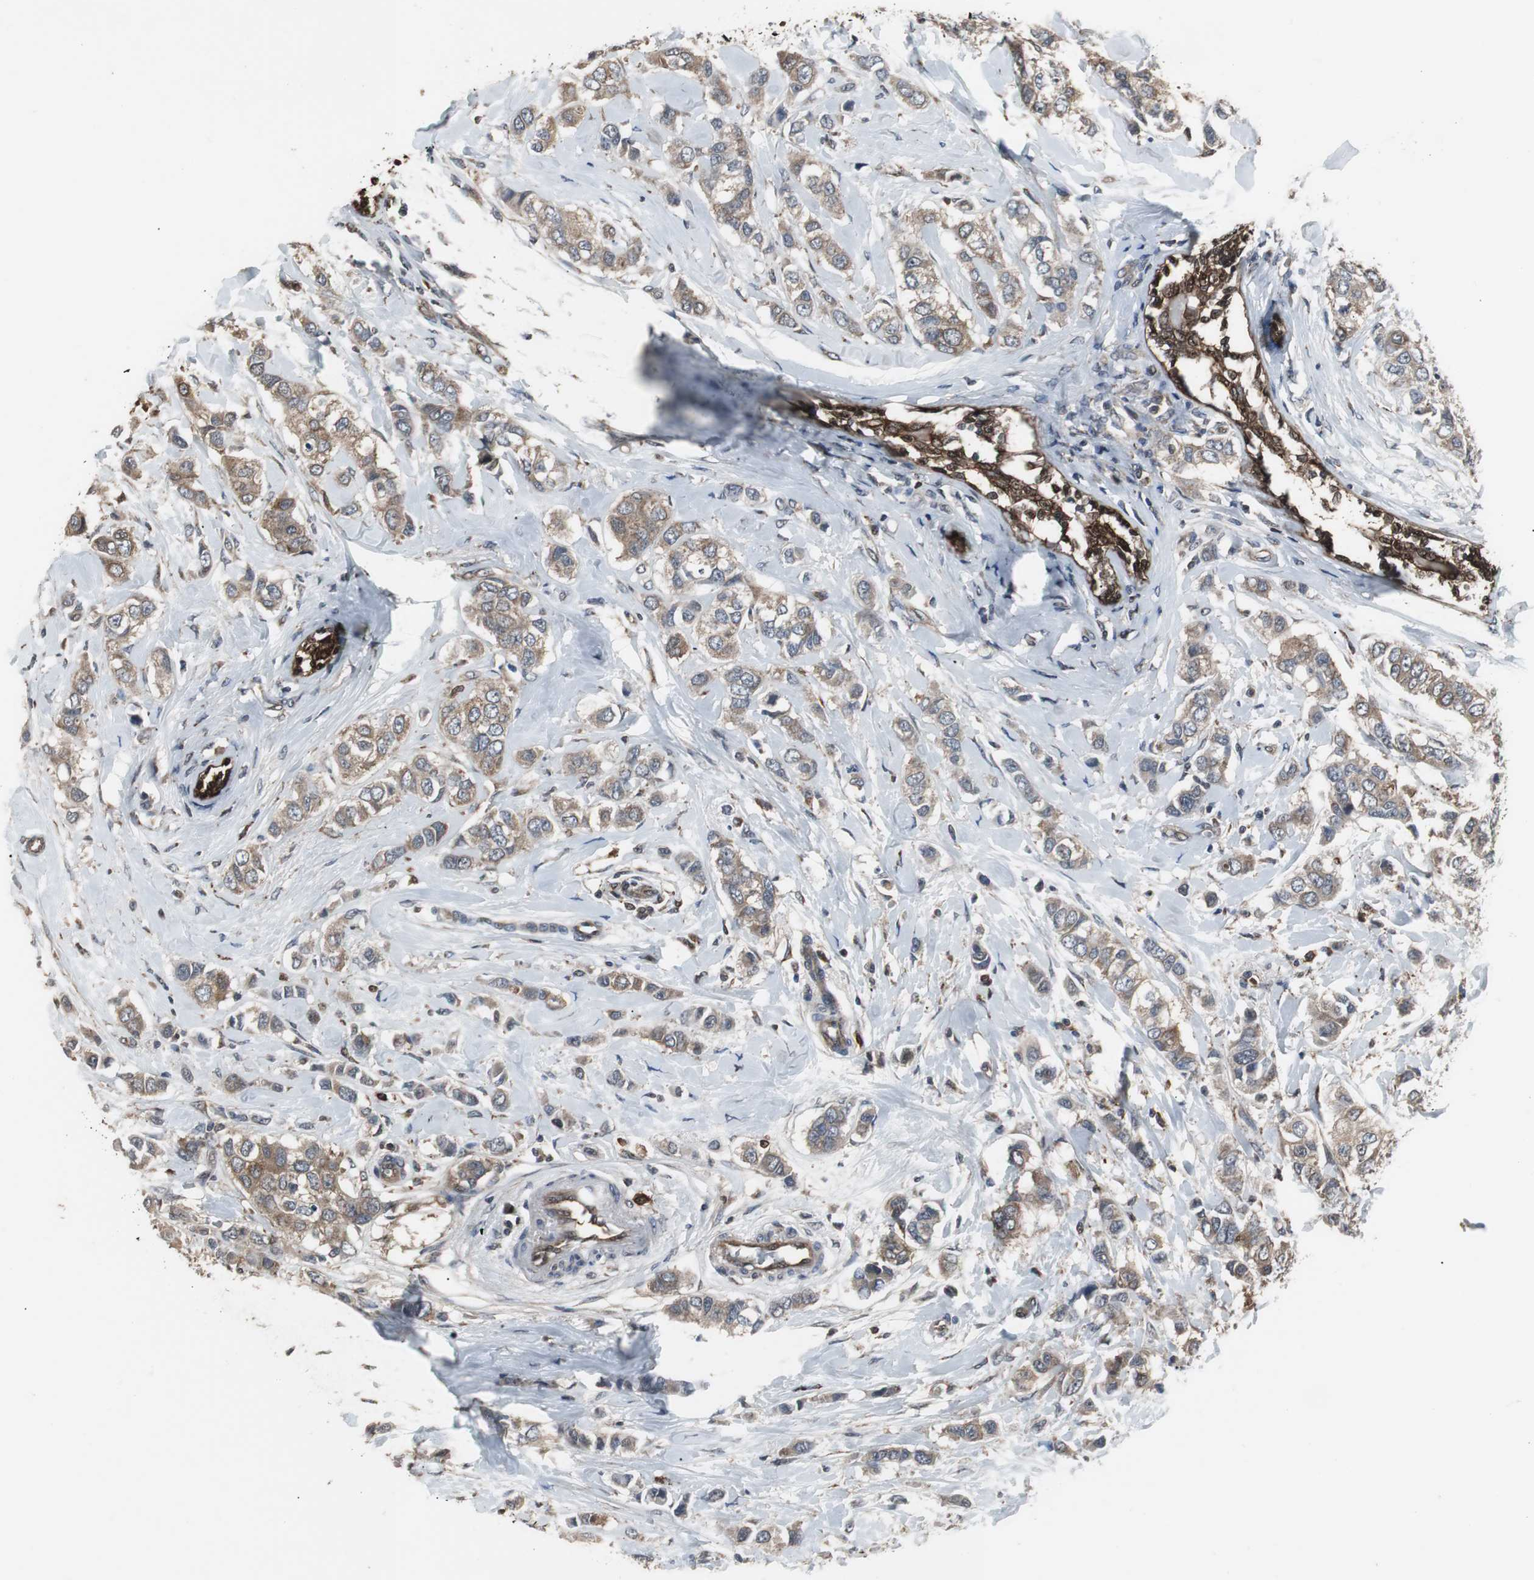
{"staining": {"intensity": "weak", "quantity": ">75%", "location": "cytoplasmic/membranous"}, "tissue": "breast cancer", "cell_type": "Tumor cells", "image_type": "cancer", "snomed": [{"axis": "morphology", "description": "Duct carcinoma"}, {"axis": "topography", "description": "Breast"}], "caption": "Human breast cancer stained with a protein marker displays weak staining in tumor cells.", "gene": "ZSCAN22", "patient": {"sex": "female", "age": 50}}